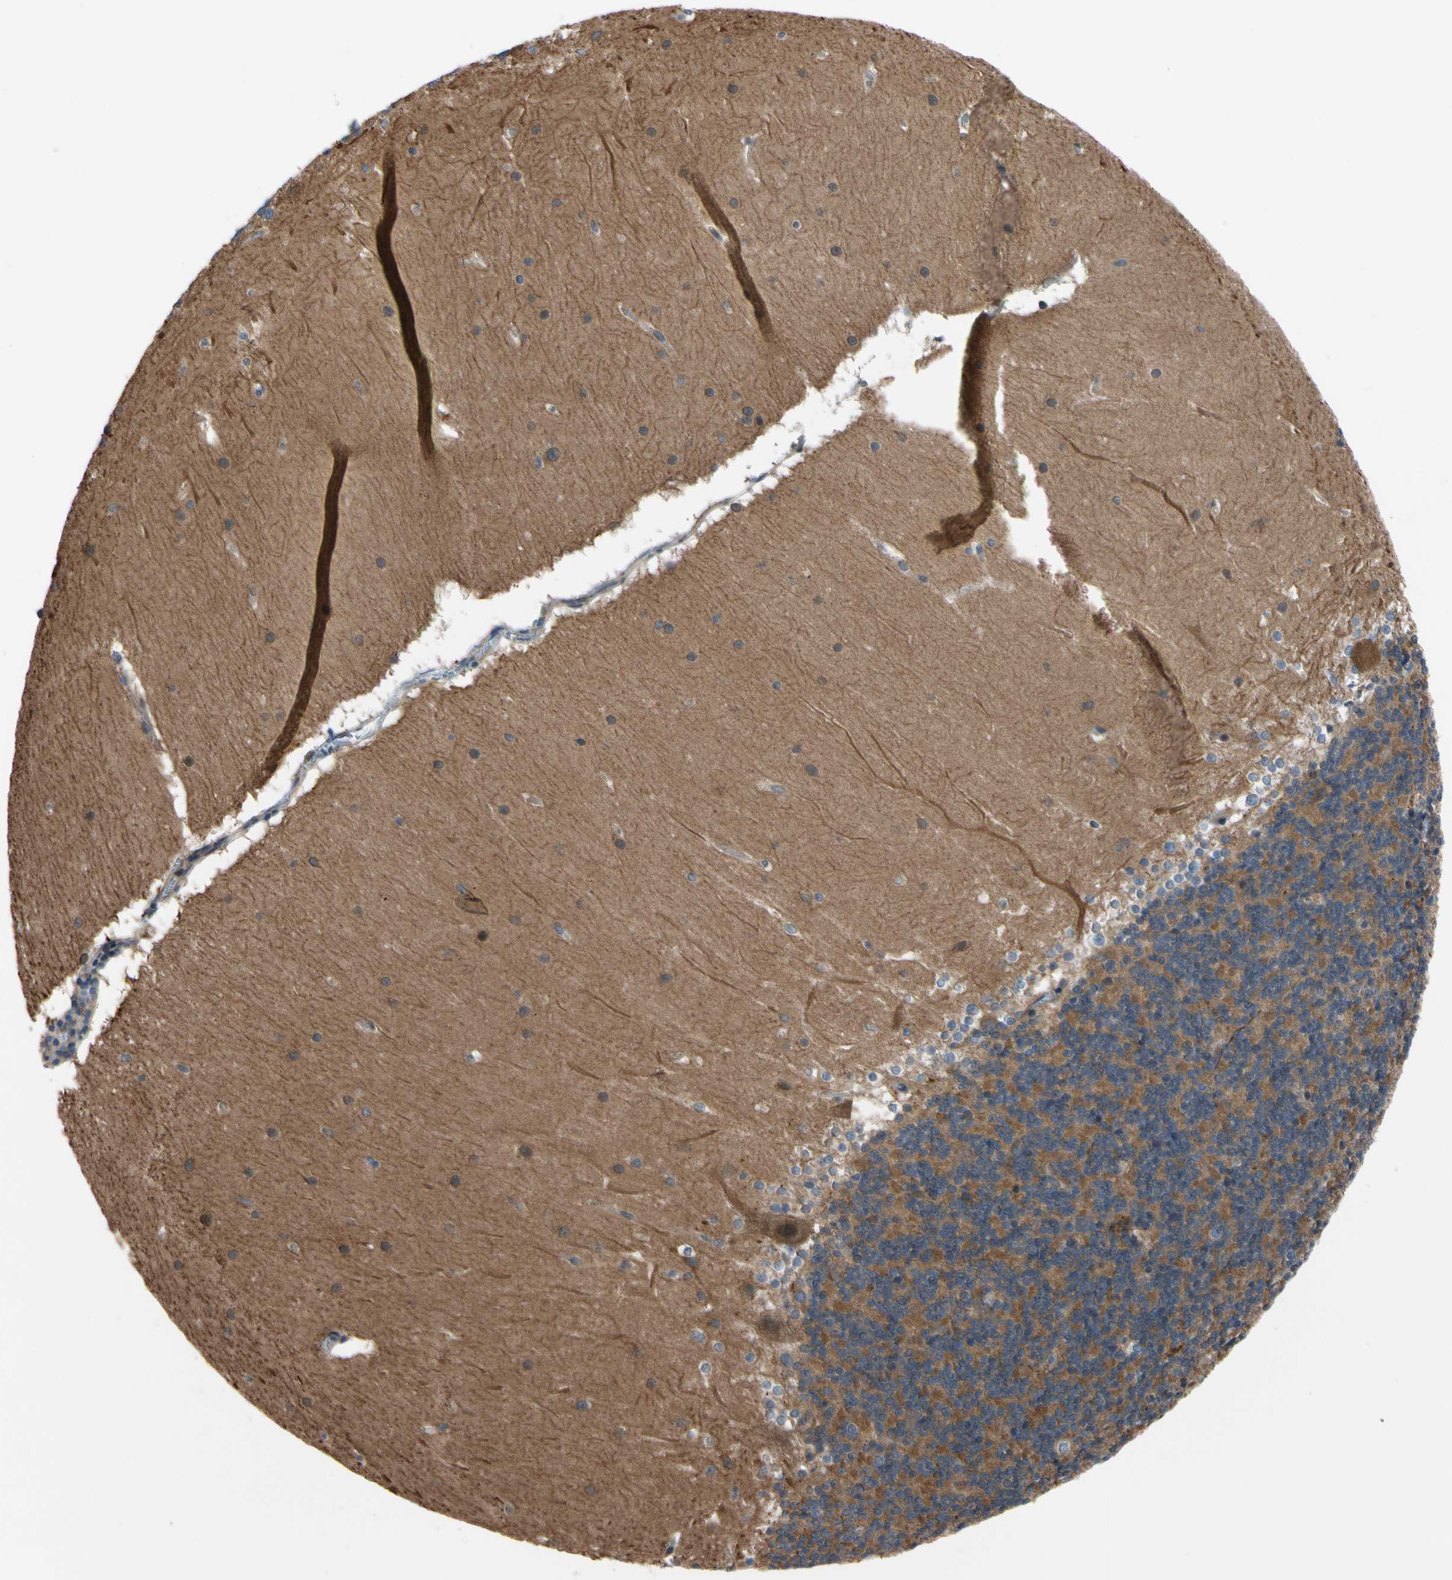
{"staining": {"intensity": "moderate", "quantity": "25%-75%", "location": "cytoplasmic/membranous"}, "tissue": "cerebellum", "cell_type": "Cells in granular layer", "image_type": "normal", "snomed": [{"axis": "morphology", "description": "Normal tissue, NOS"}, {"axis": "topography", "description": "Cerebellum"}], "caption": "This is a photomicrograph of IHC staining of benign cerebellum, which shows moderate staining in the cytoplasmic/membranous of cells in granular layer.", "gene": "SVIL", "patient": {"sex": "female", "age": 19}}